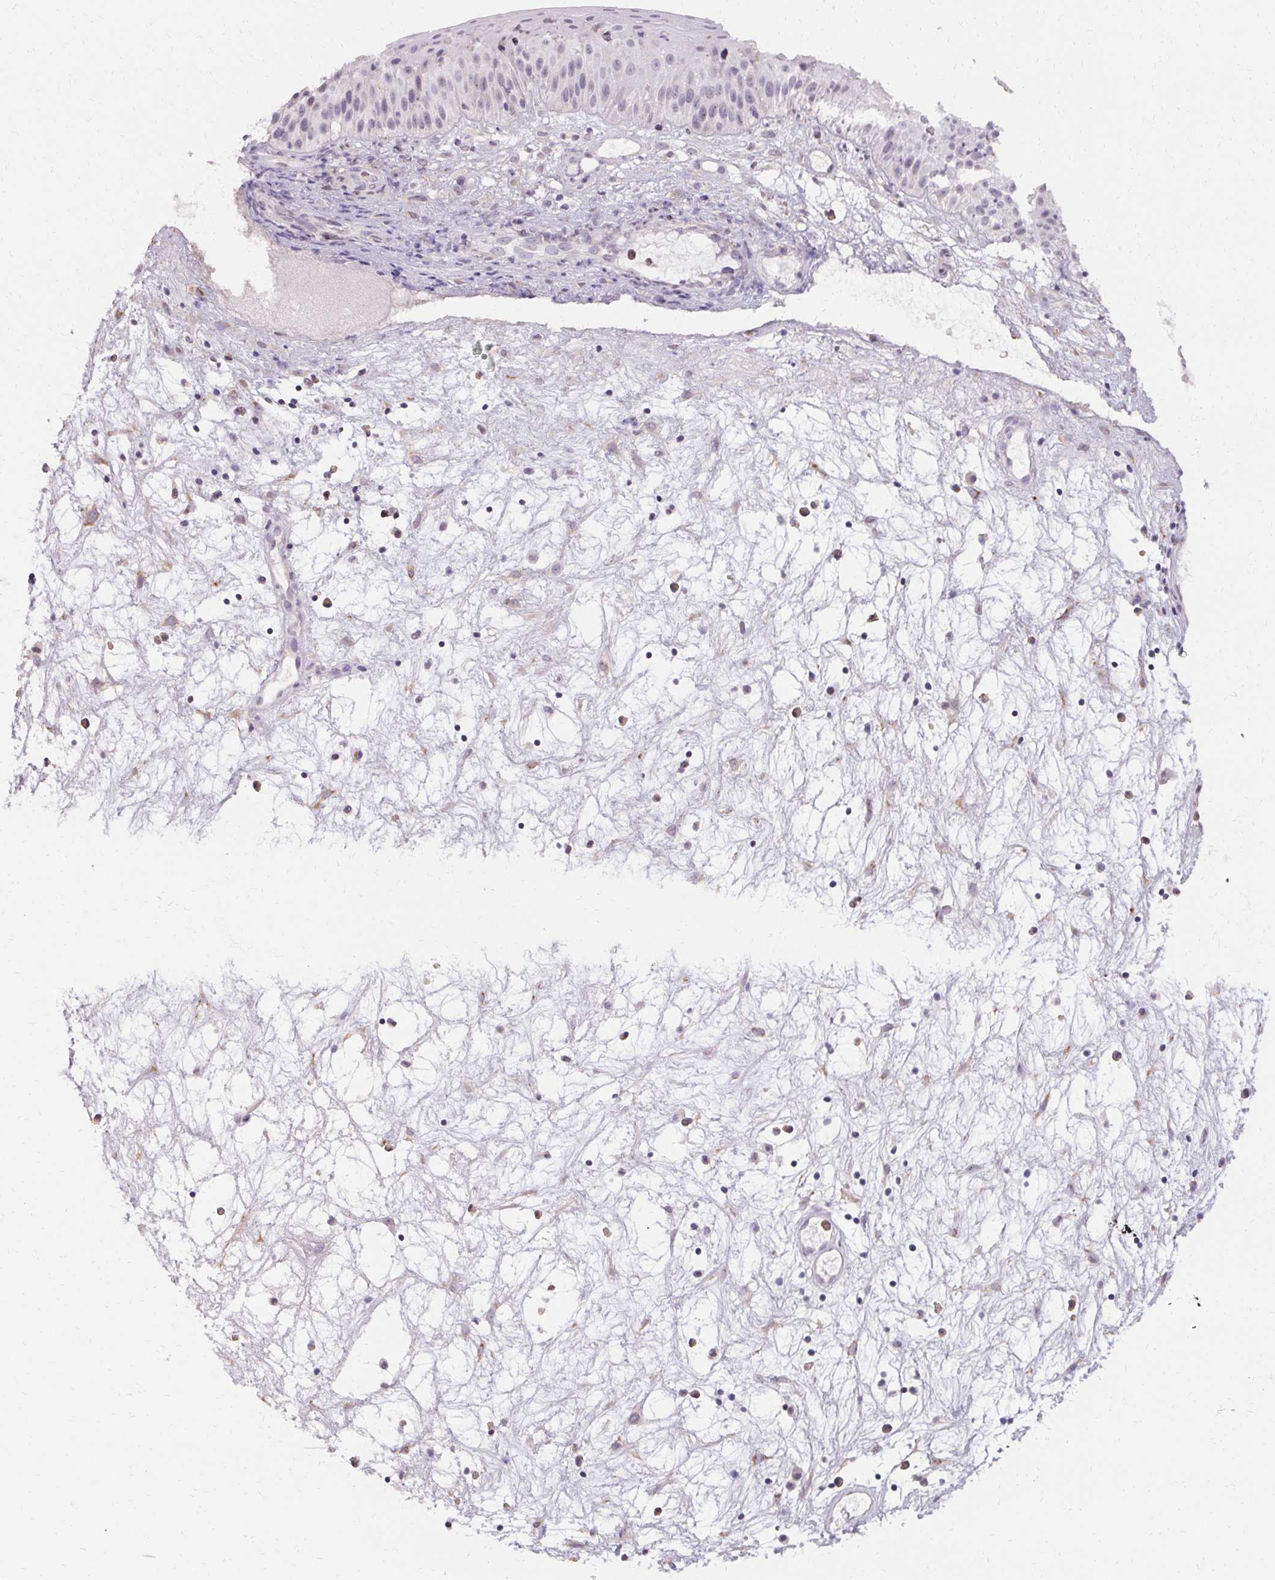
{"staining": {"intensity": "weak", "quantity": "<25%", "location": "cytoplasmic/membranous"}, "tissue": "nasopharynx", "cell_type": "Respiratory epithelial cells", "image_type": "normal", "snomed": [{"axis": "morphology", "description": "Normal tissue, NOS"}, {"axis": "topography", "description": "Nasopharynx"}], "caption": "Respiratory epithelial cells show no significant protein positivity in normal nasopharynx.", "gene": "PMEL", "patient": {"sex": "male", "age": 56}}